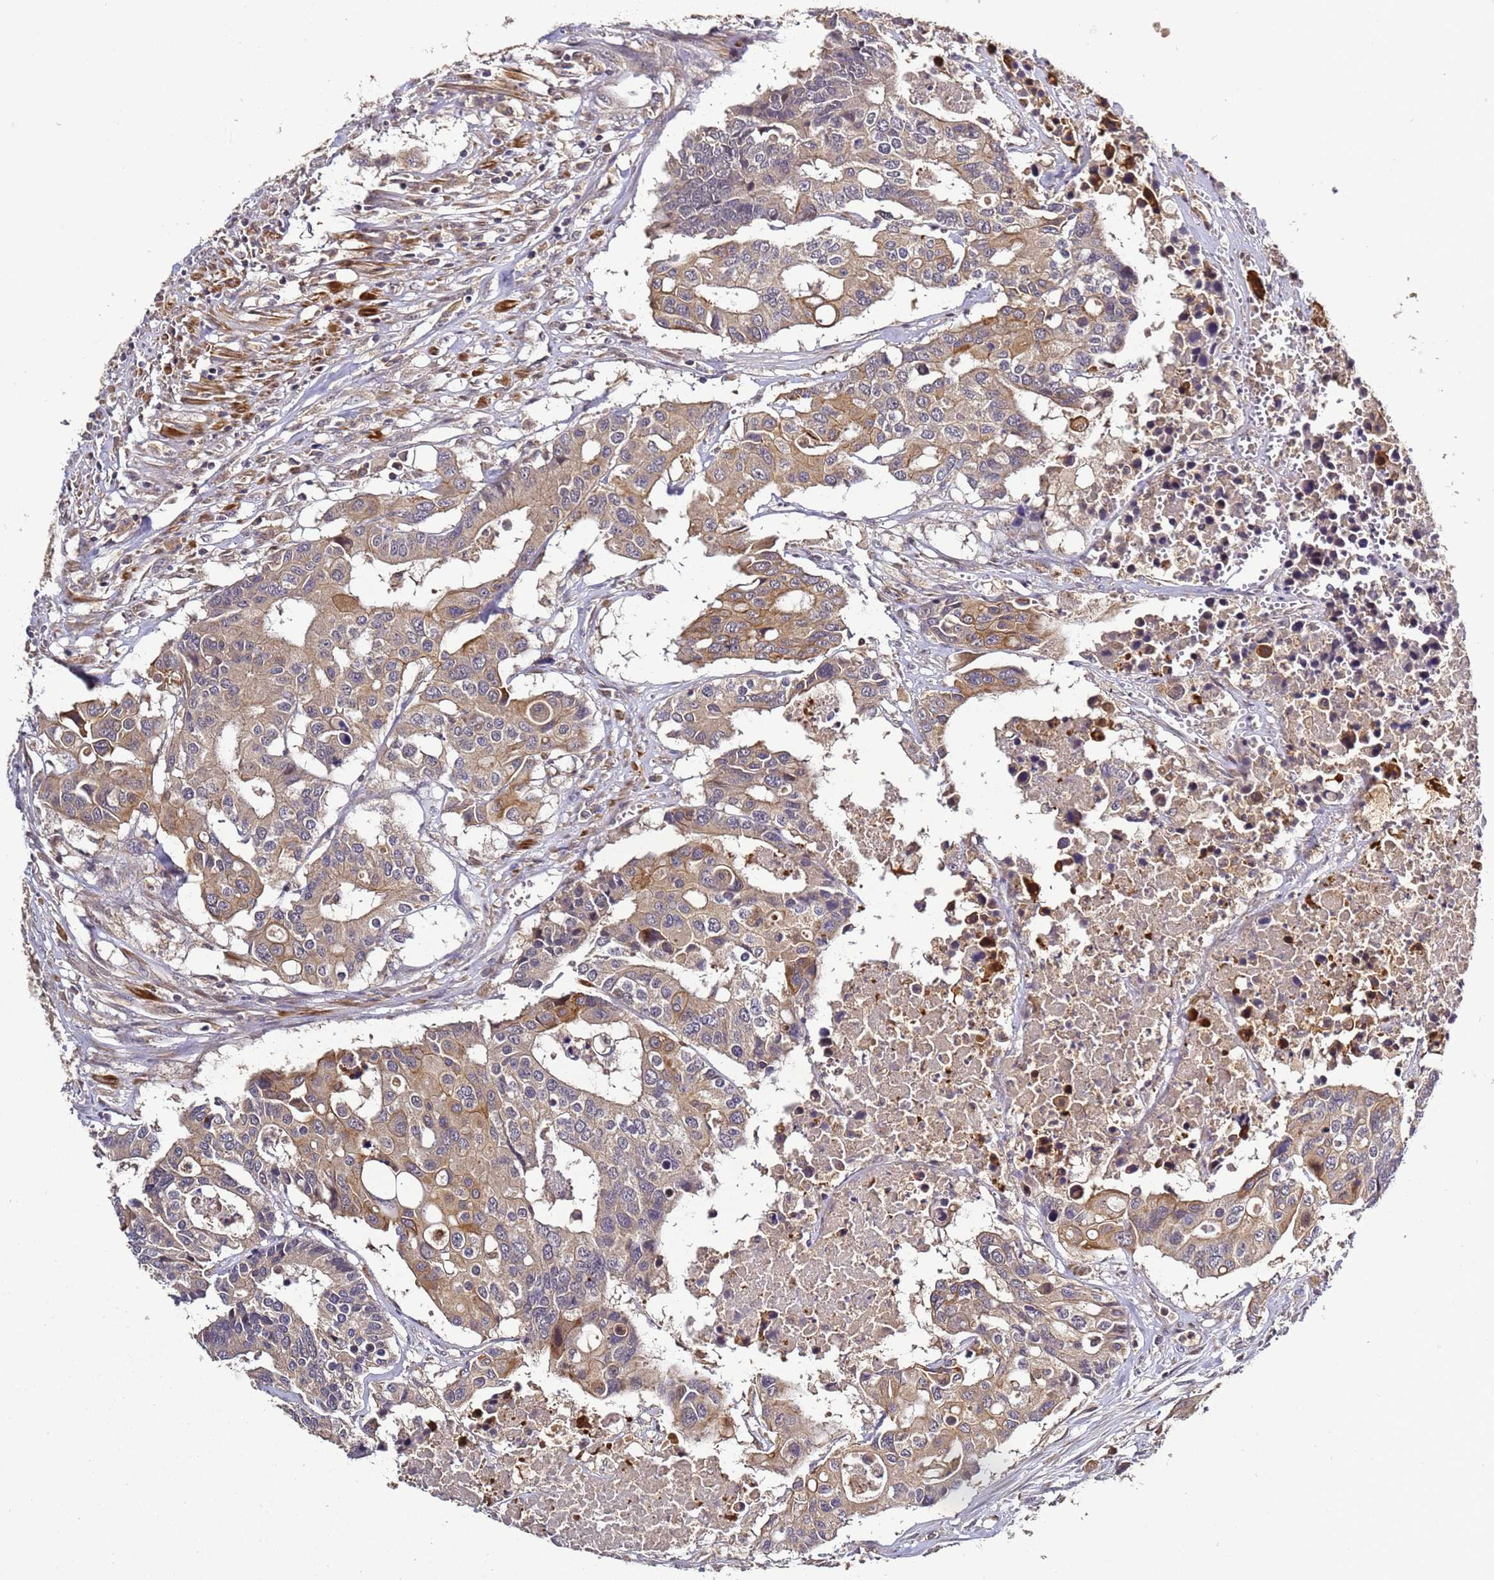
{"staining": {"intensity": "moderate", "quantity": ">75%", "location": "cytoplasmic/membranous"}, "tissue": "colorectal cancer", "cell_type": "Tumor cells", "image_type": "cancer", "snomed": [{"axis": "morphology", "description": "Adenocarcinoma, NOS"}, {"axis": "topography", "description": "Colon"}], "caption": "DAB immunohistochemical staining of human adenocarcinoma (colorectal) displays moderate cytoplasmic/membranous protein staining in about >75% of tumor cells.", "gene": "LGI4", "patient": {"sex": "male", "age": 77}}